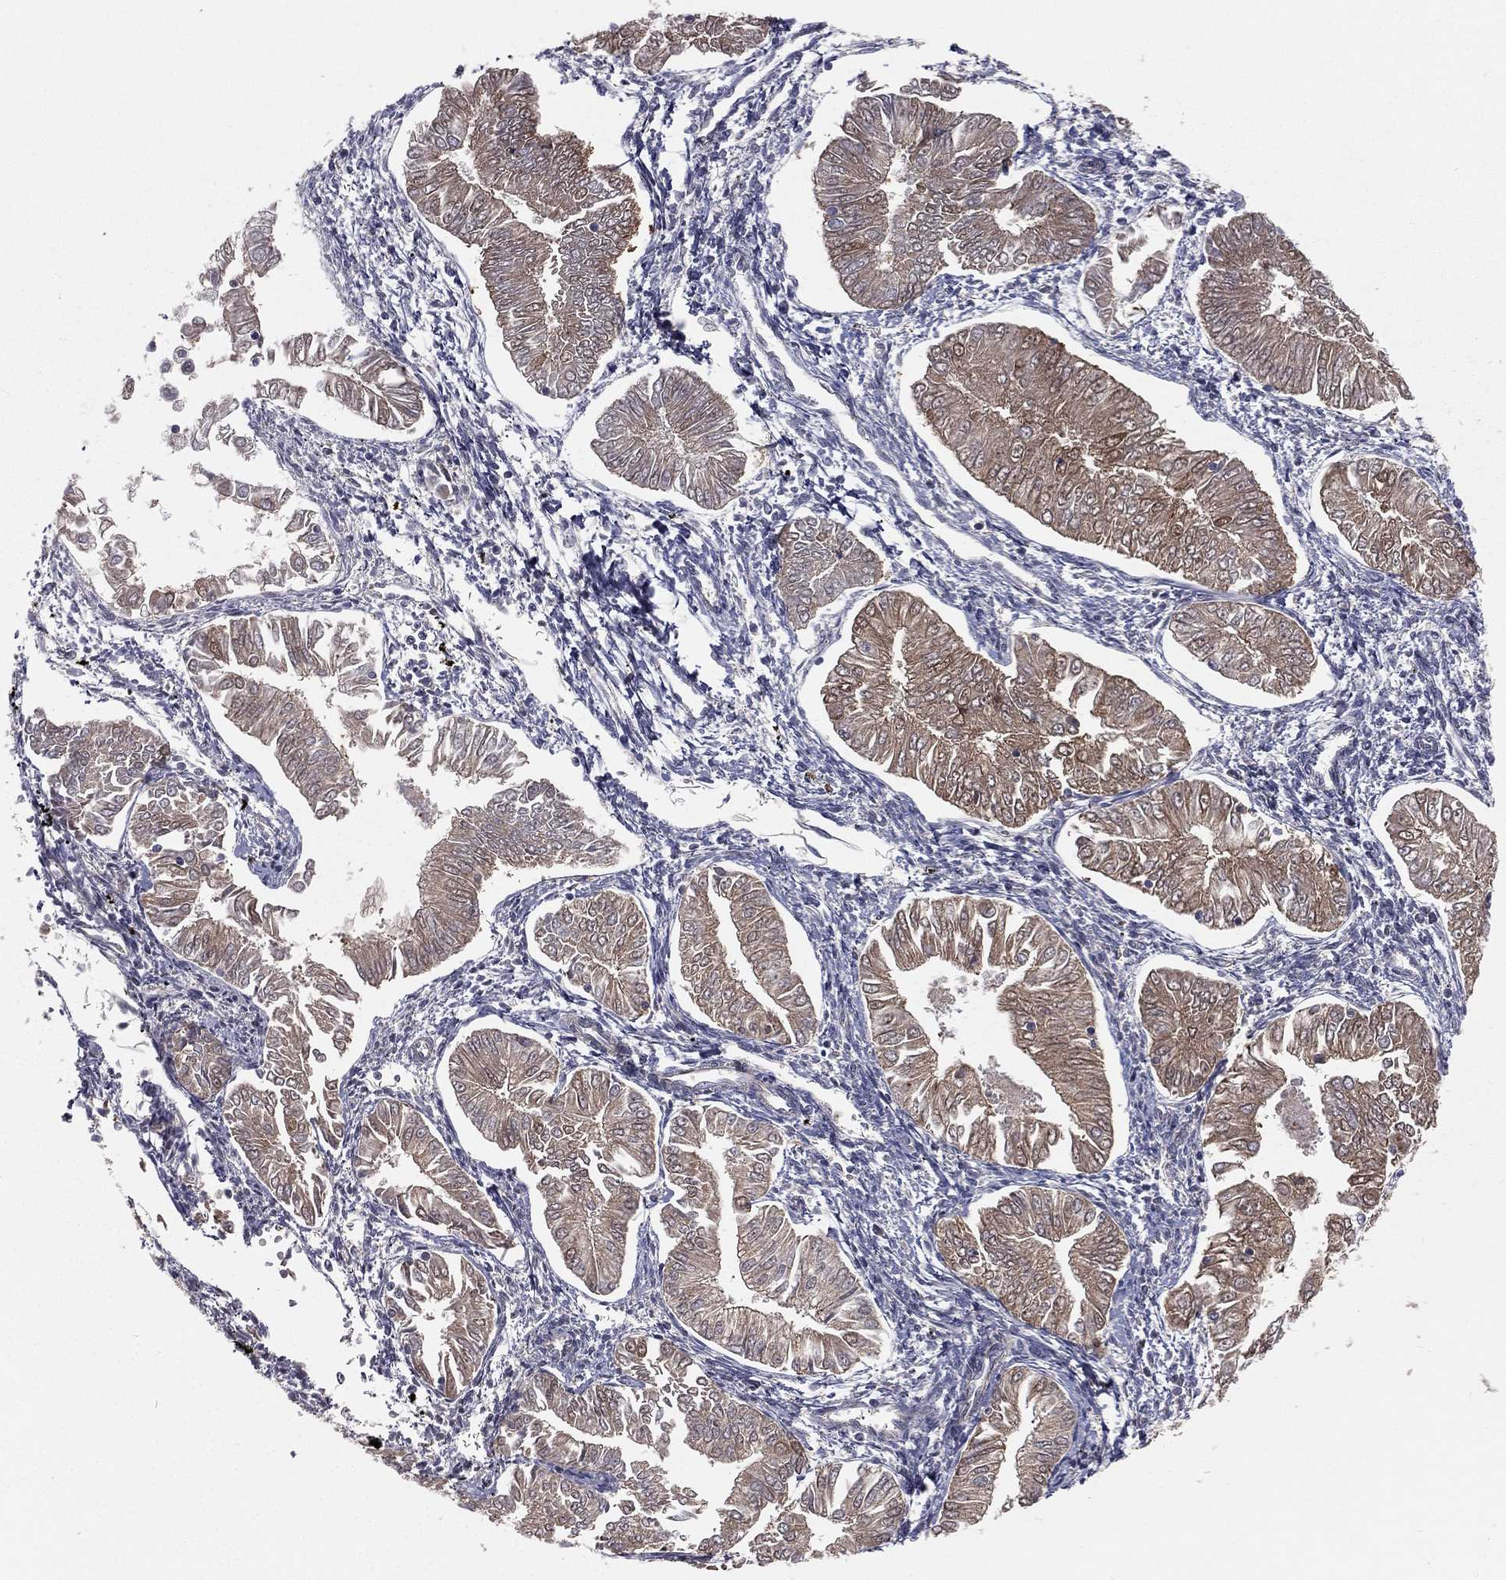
{"staining": {"intensity": "moderate", "quantity": ">75%", "location": "cytoplasmic/membranous"}, "tissue": "endometrial cancer", "cell_type": "Tumor cells", "image_type": "cancer", "snomed": [{"axis": "morphology", "description": "Adenocarcinoma, NOS"}, {"axis": "topography", "description": "Endometrium"}], "caption": "IHC image of endometrial cancer (adenocarcinoma) stained for a protein (brown), which exhibits medium levels of moderate cytoplasmic/membranous staining in about >75% of tumor cells.", "gene": "HADH", "patient": {"sex": "female", "age": 53}}